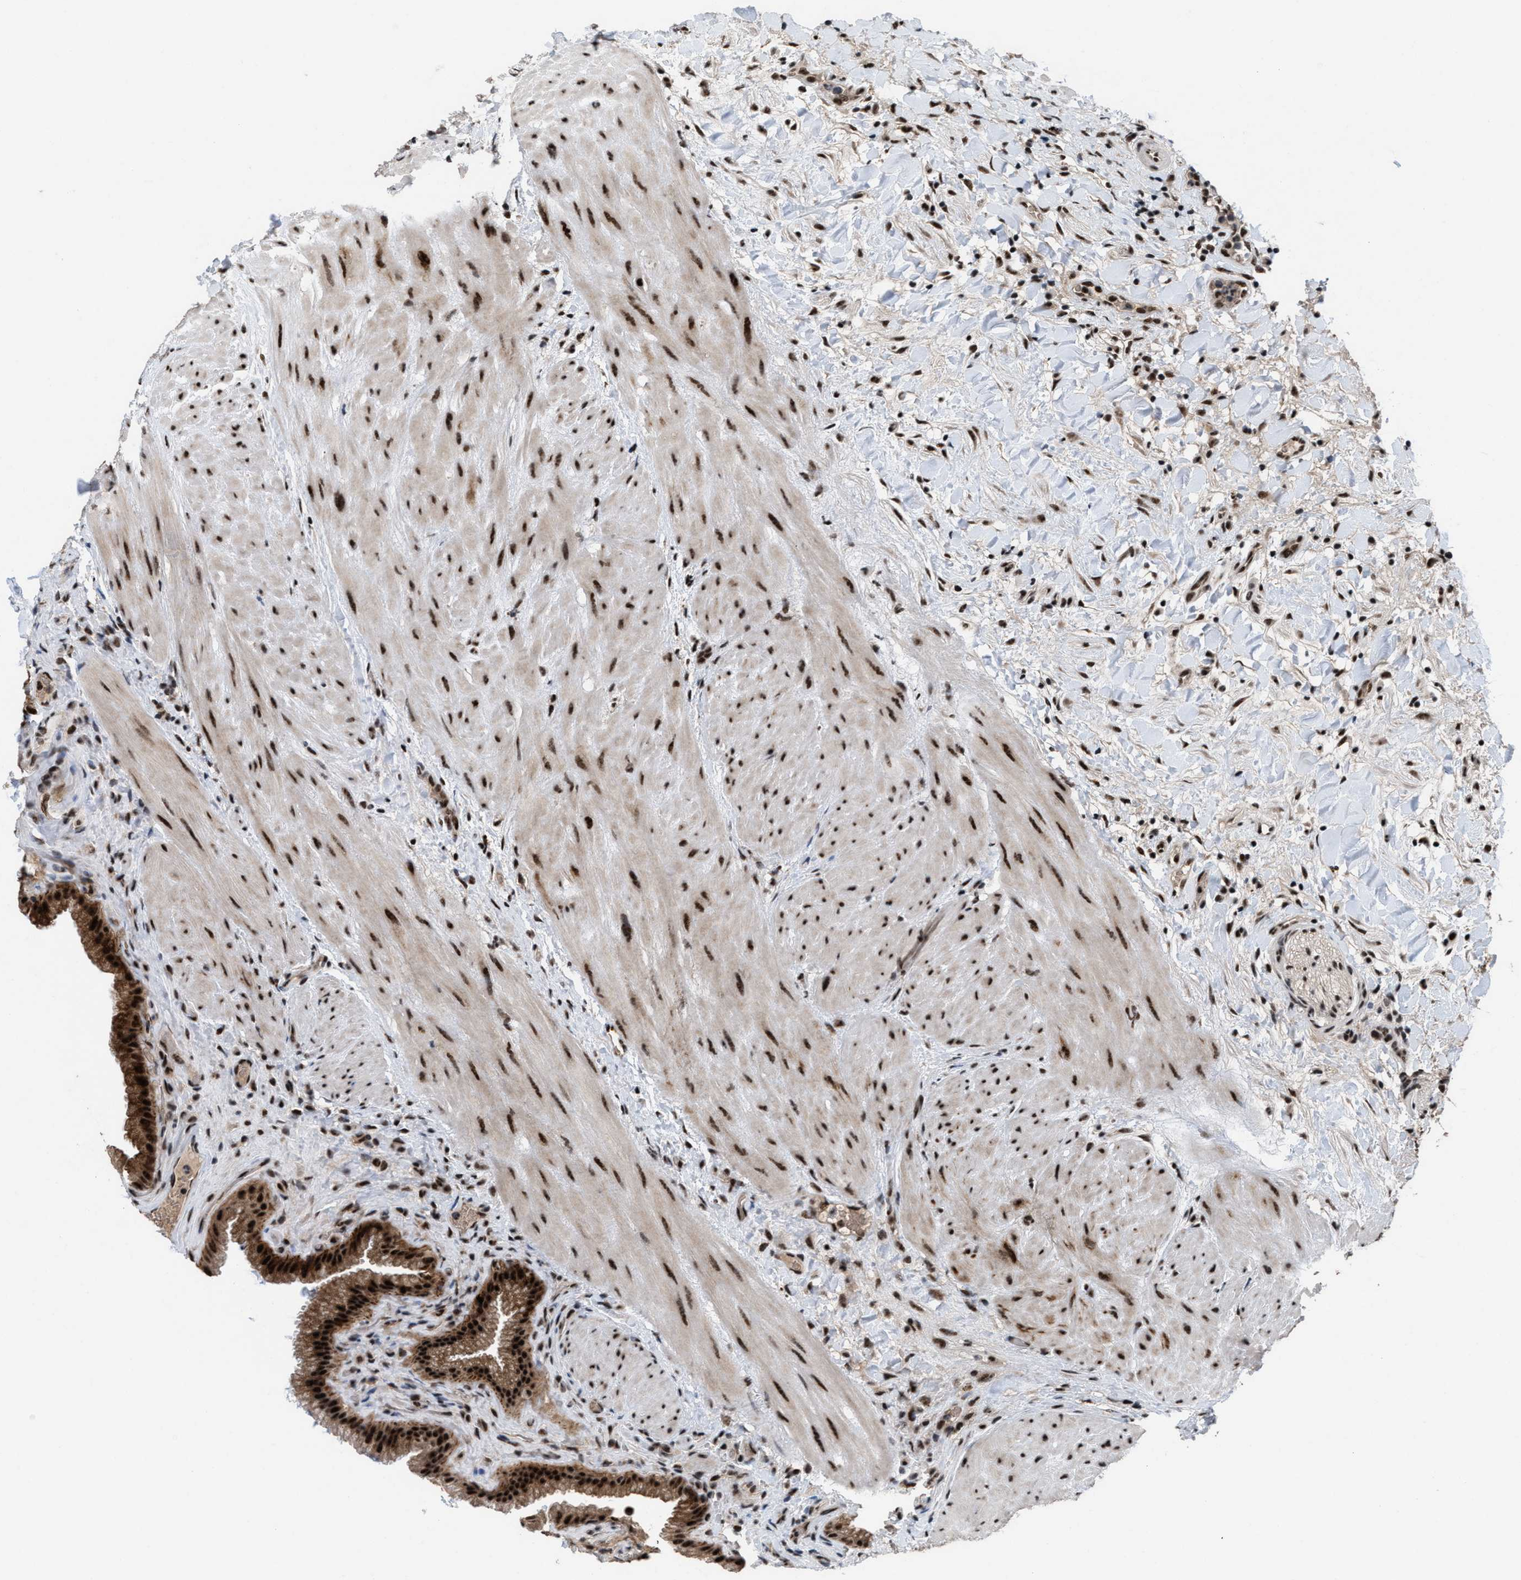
{"staining": {"intensity": "strong", "quantity": ">75%", "location": "cytoplasmic/membranous,nuclear"}, "tissue": "gallbladder", "cell_type": "Glandular cells", "image_type": "normal", "snomed": [{"axis": "morphology", "description": "Normal tissue, NOS"}, {"axis": "topography", "description": "Gallbladder"}], "caption": "A high-resolution micrograph shows IHC staining of unremarkable gallbladder, which reveals strong cytoplasmic/membranous,nuclear expression in approximately >75% of glandular cells. (DAB IHC with brightfield microscopy, high magnification).", "gene": "PRPF4", "patient": {"sex": "male", "age": 49}}